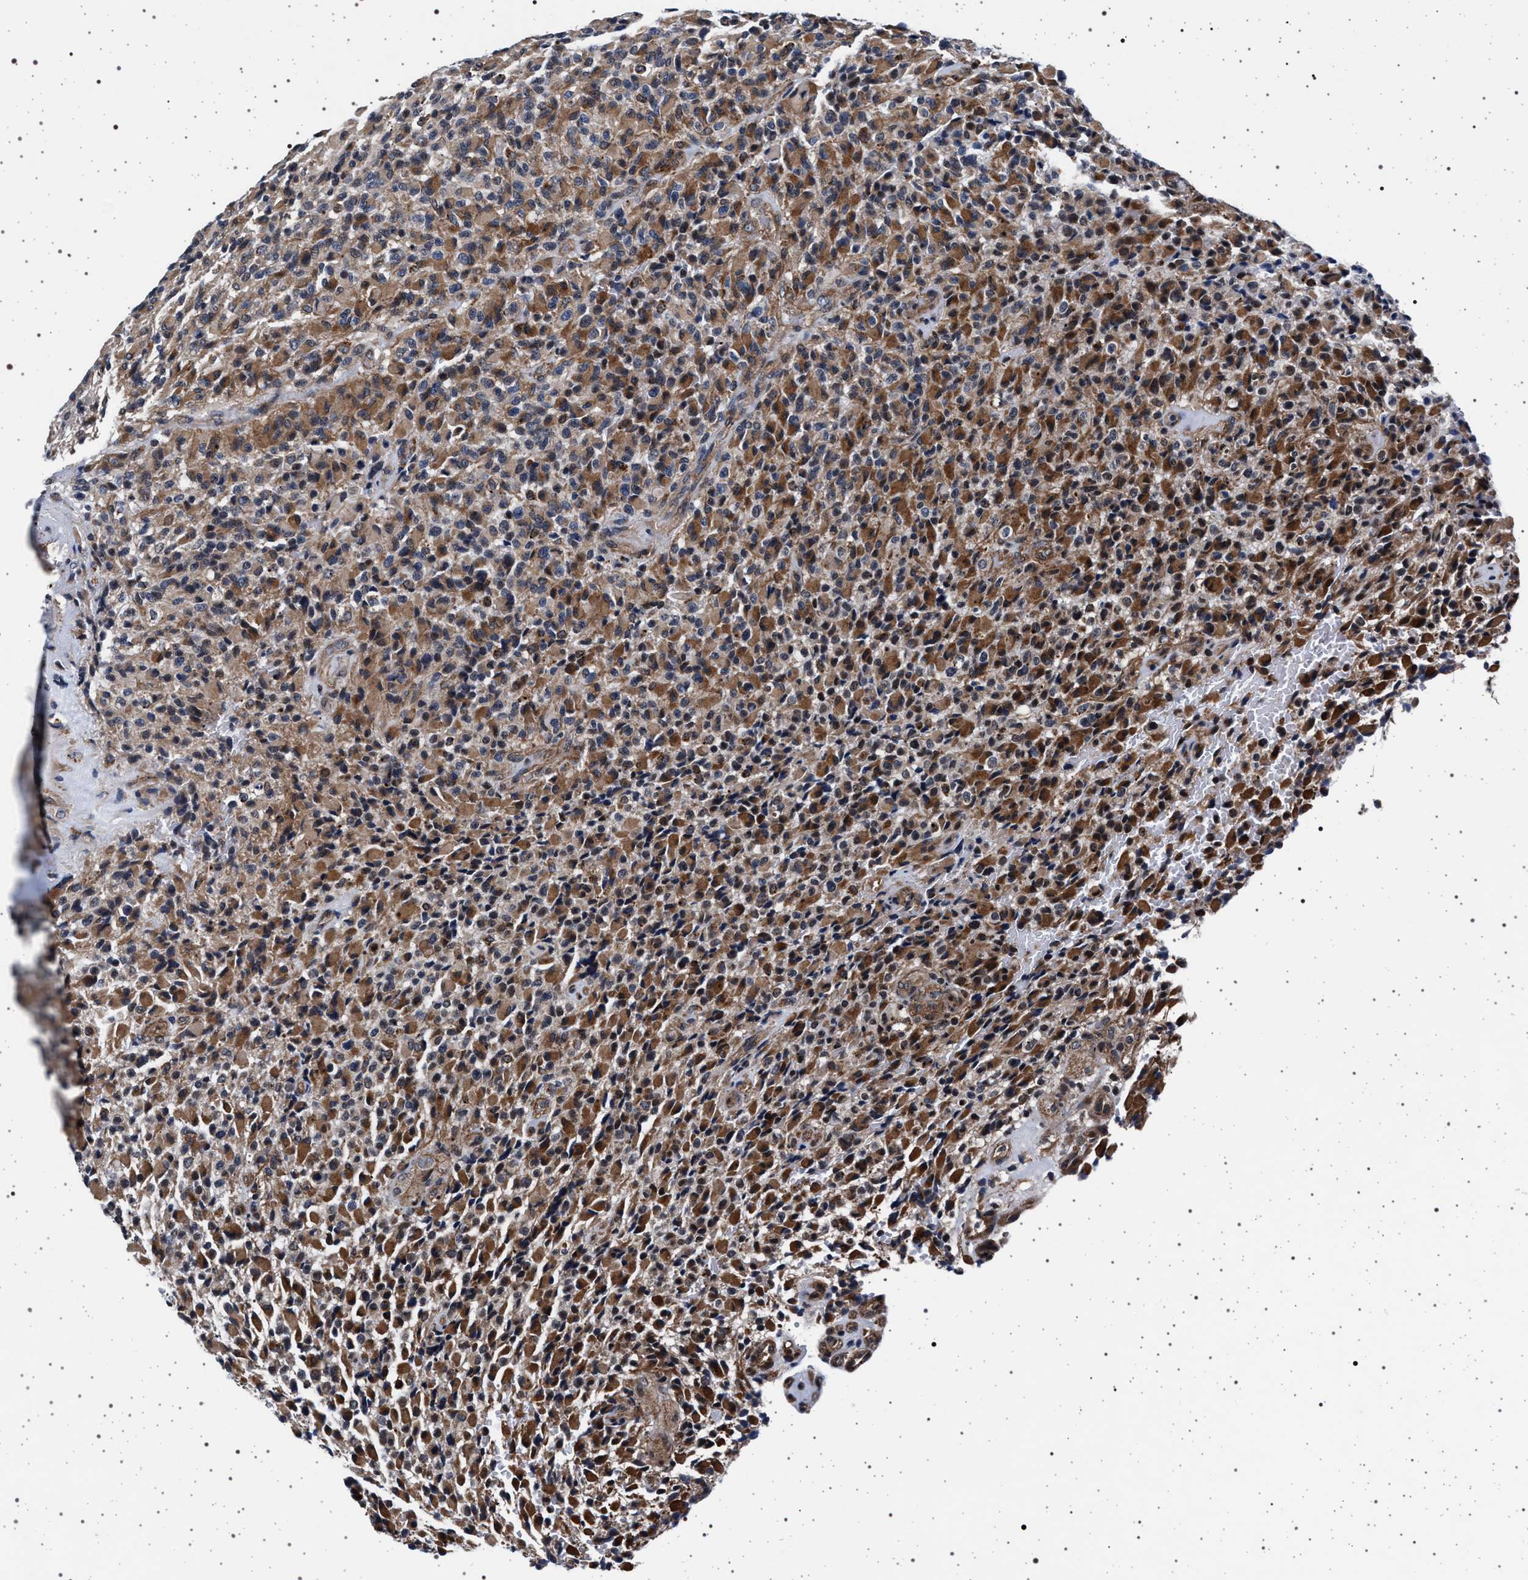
{"staining": {"intensity": "moderate", "quantity": ">75%", "location": "cytoplasmic/membranous"}, "tissue": "glioma", "cell_type": "Tumor cells", "image_type": "cancer", "snomed": [{"axis": "morphology", "description": "Glioma, malignant, High grade"}, {"axis": "topography", "description": "Brain"}], "caption": "Moderate cytoplasmic/membranous positivity for a protein is seen in approximately >75% of tumor cells of malignant high-grade glioma using IHC.", "gene": "KCNK6", "patient": {"sex": "male", "age": 71}}